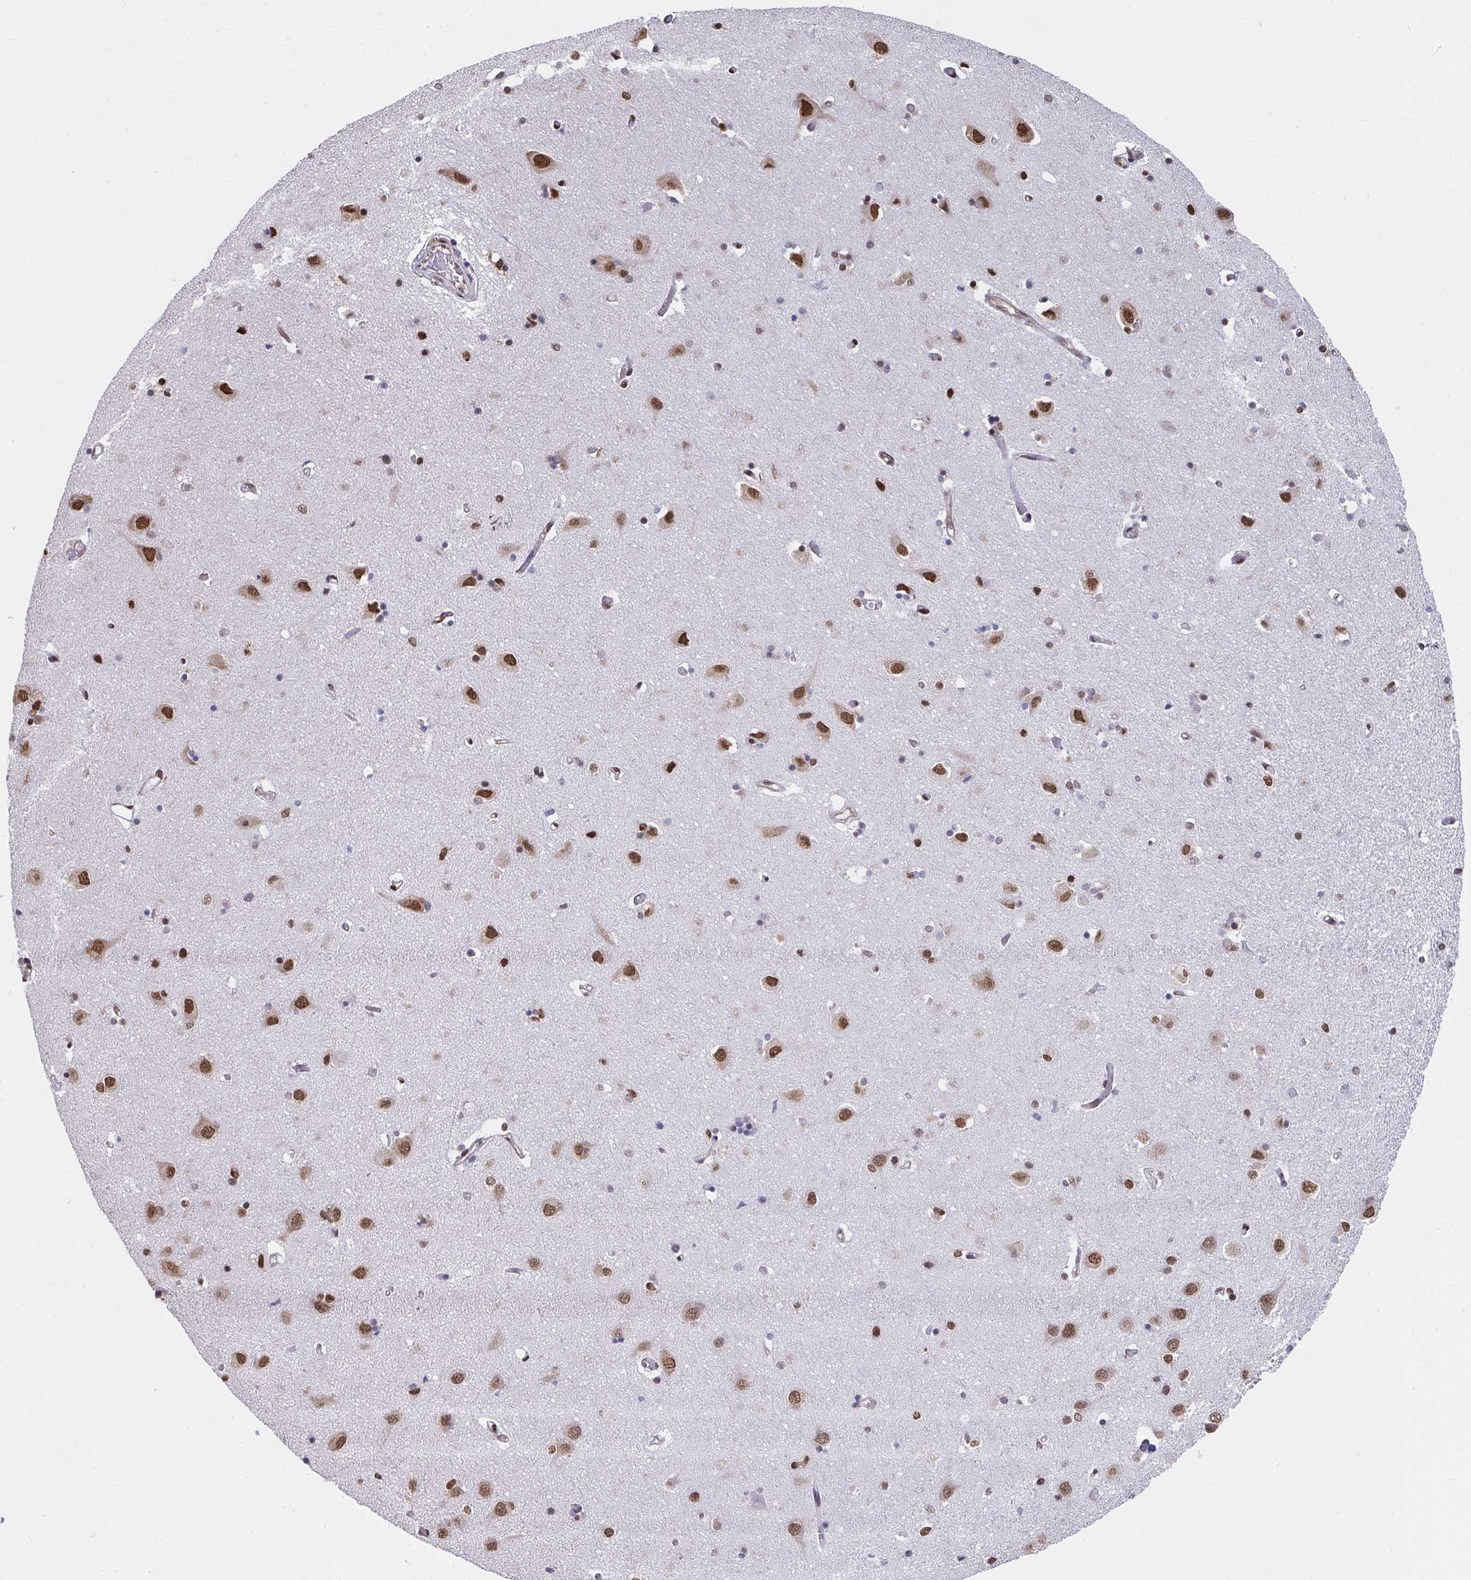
{"staining": {"intensity": "strong", "quantity": ">75%", "location": "cytoplasmic/membranous,nuclear"}, "tissue": "caudate", "cell_type": "Glial cells", "image_type": "normal", "snomed": [{"axis": "morphology", "description": "Normal tissue, NOS"}, {"axis": "topography", "description": "Lateral ventricle wall"}, {"axis": "topography", "description": "Hippocampus"}], "caption": "Unremarkable caudate displays strong cytoplasmic/membranous,nuclear expression in about >75% of glial cells.", "gene": "SYNCRIP", "patient": {"sex": "female", "age": 63}}